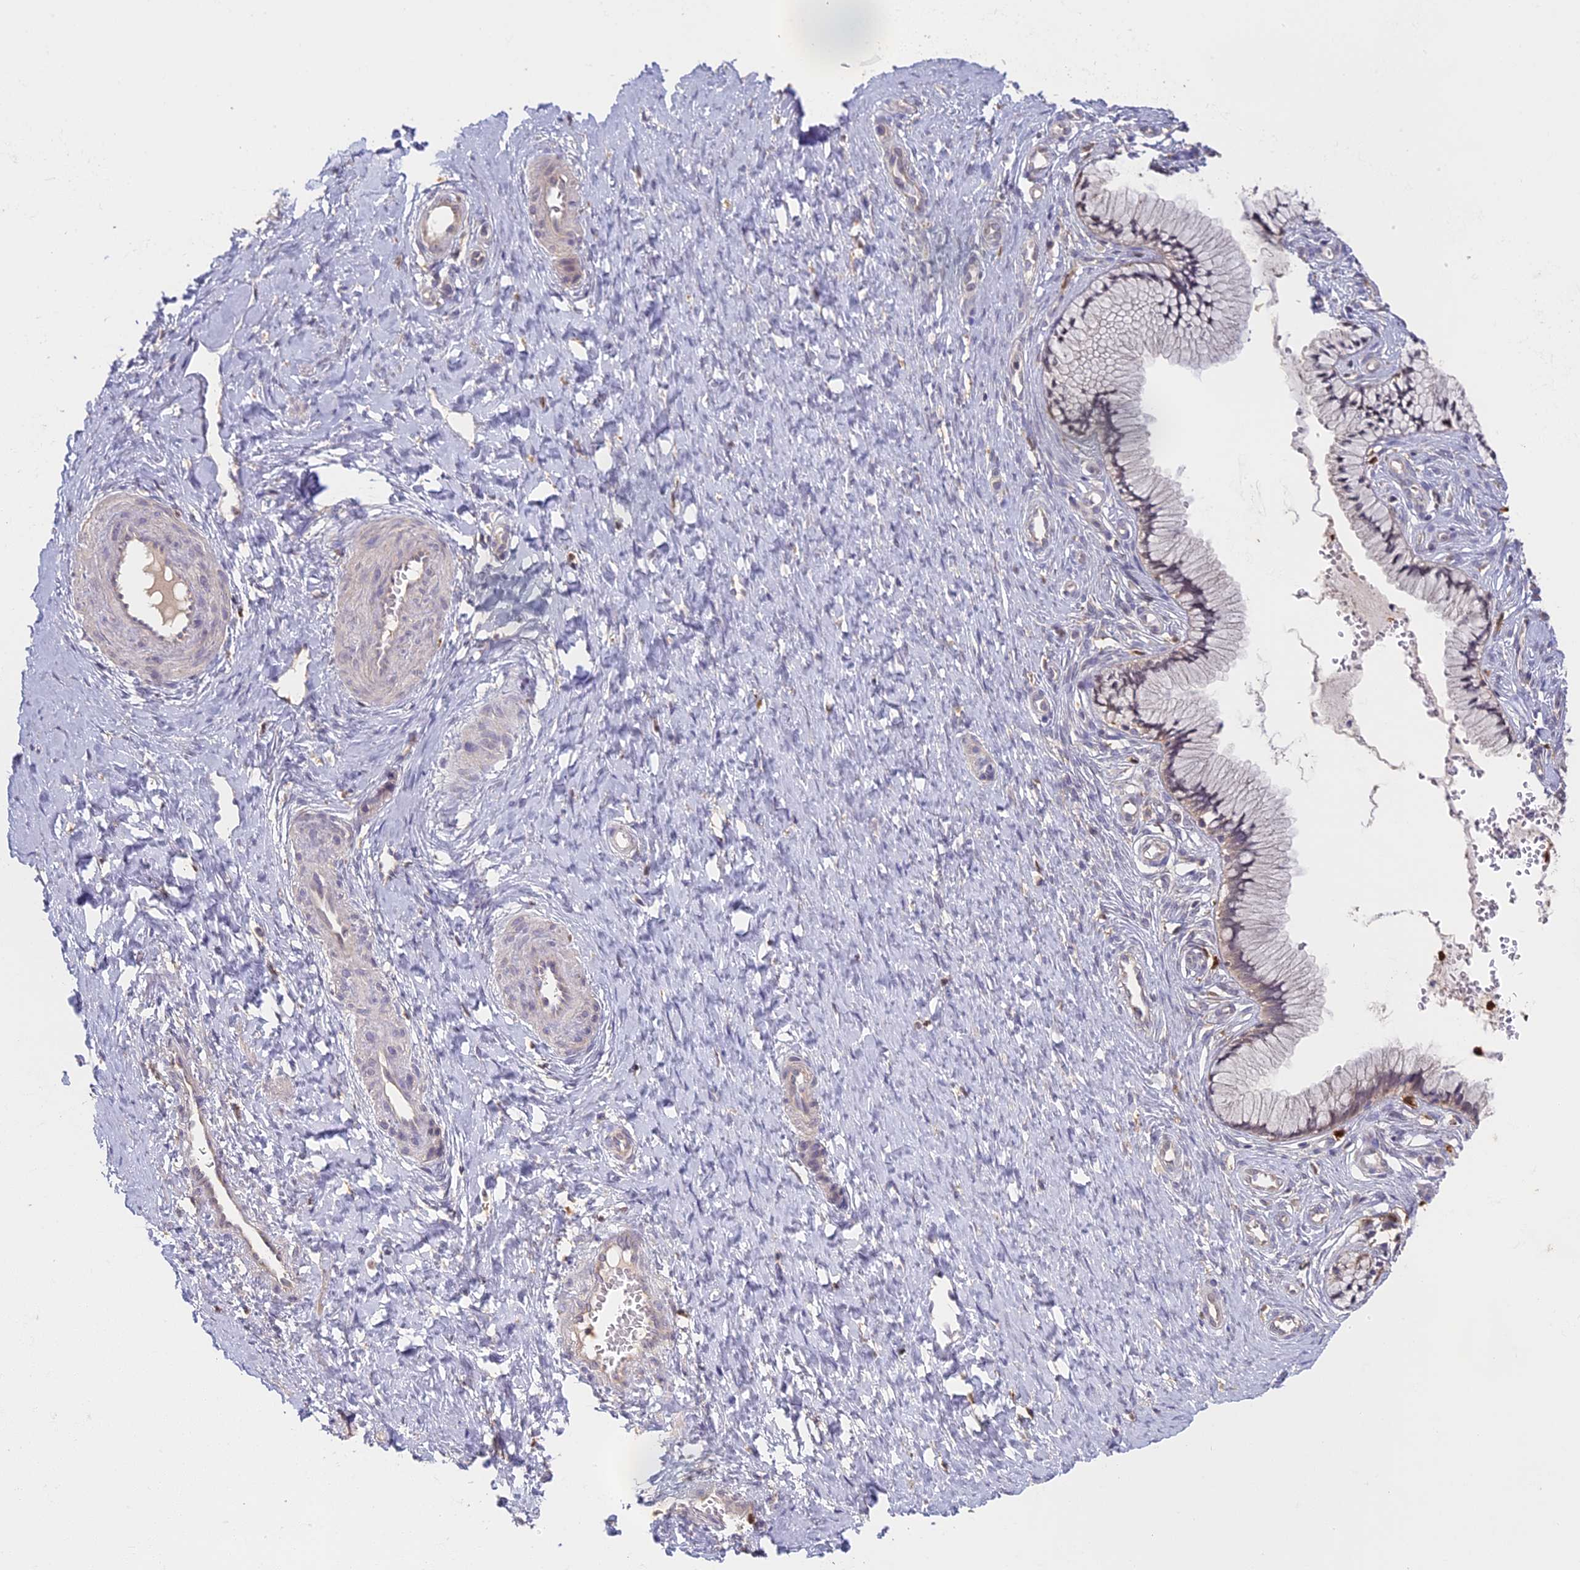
{"staining": {"intensity": "weak", "quantity": "25%-75%", "location": "cytoplasmic/membranous"}, "tissue": "cervix", "cell_type": "Glandular cells", "image_type": "normal", "snomed": [{"axis": "morphology", "description": "Normal tissue, NOS"}, {"axis": "topography", "description": "Cervix"}], "caption": "There is low levels of weak cytoplasmic/membranous positivity in glandular cells of normal cervix, as demonstrated by immunohistochemical staining (brown color).", "gene": "NCF4", "patient": {"sex": "female", "age": 36}}